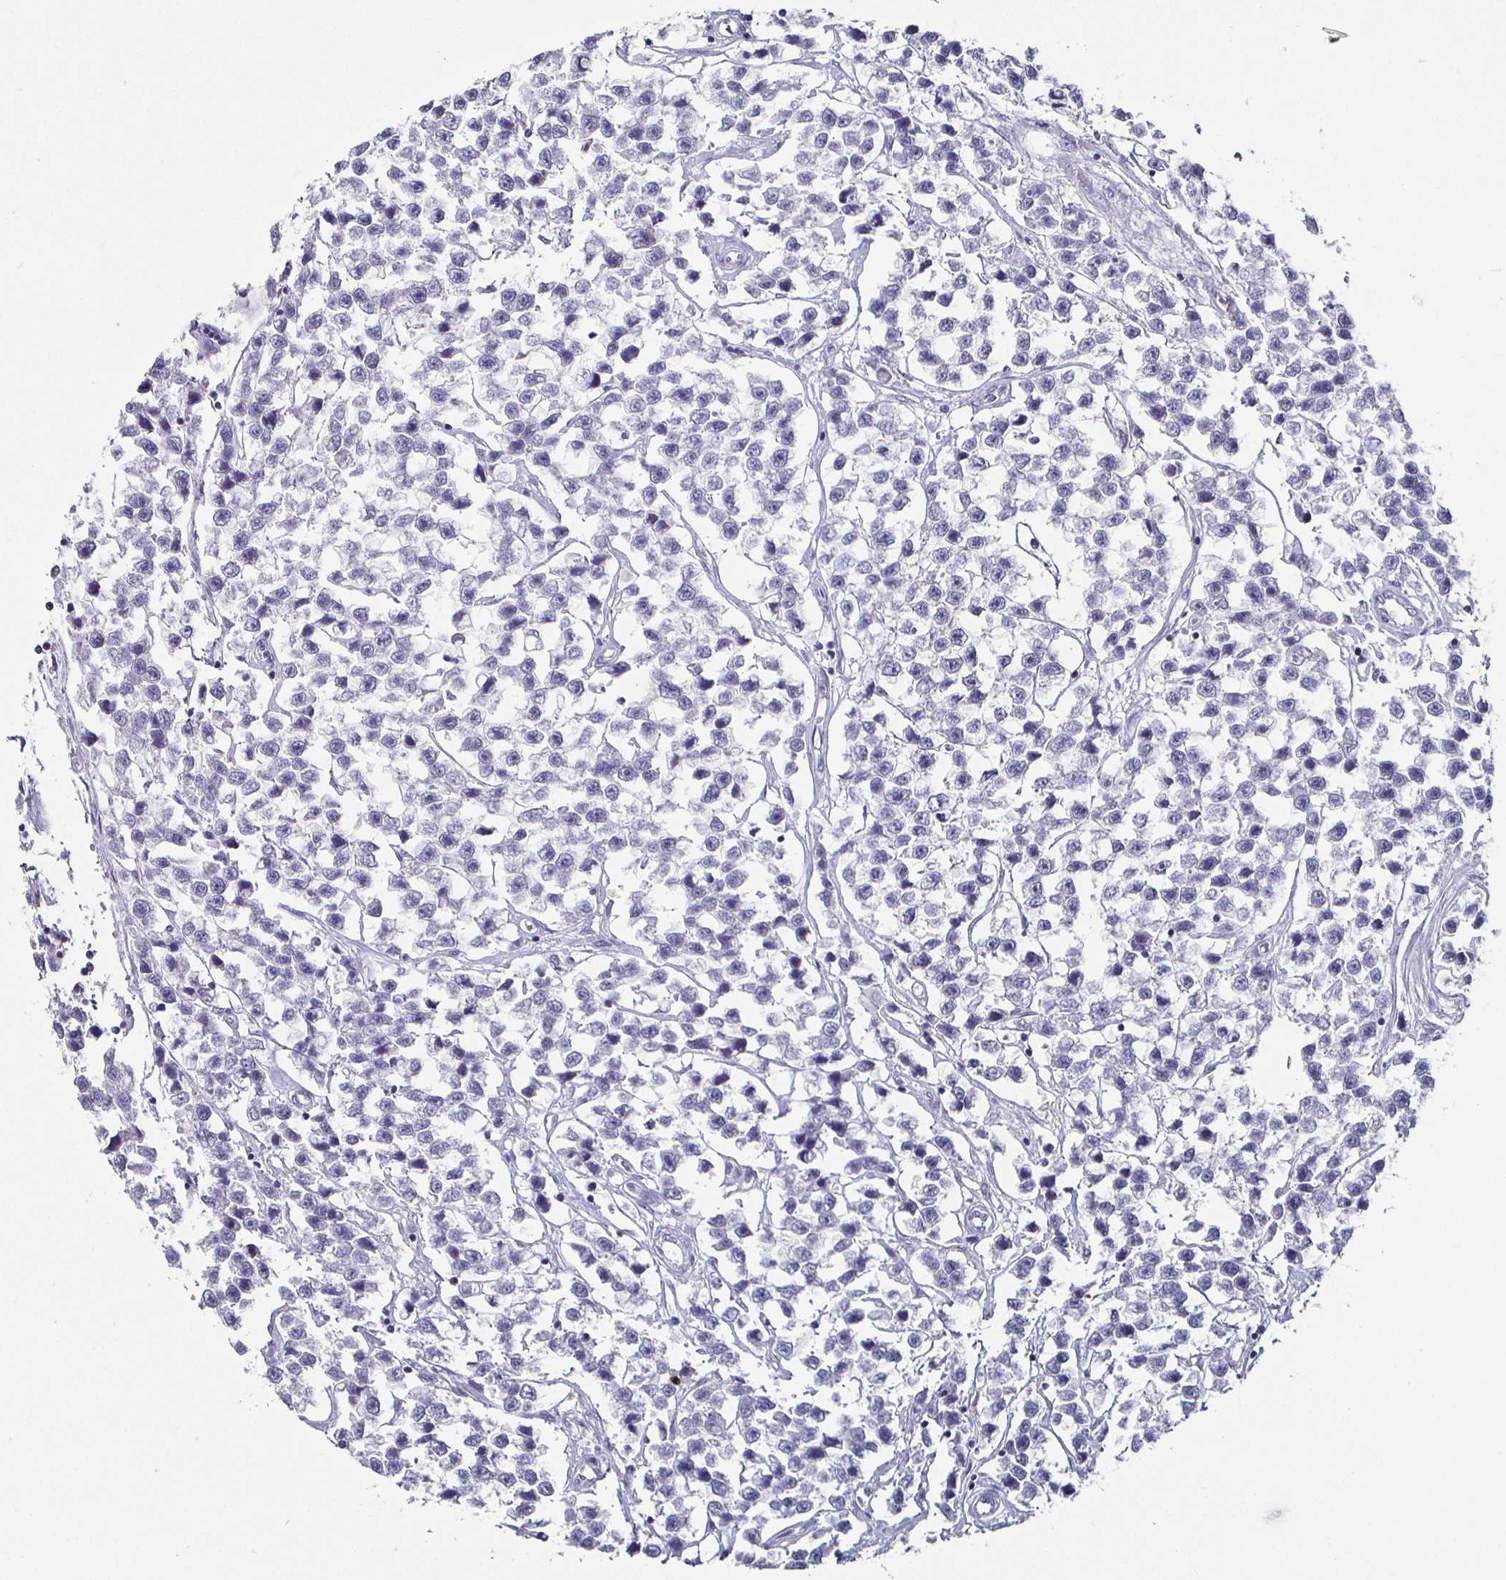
{"staining": {"intensity": "negative", "quantity": "none", "location": "none"}, "tissue": "testis cancer", "cell_type": "Tumor cells", "image_type": "cancer", "snomed": [{"axis": "morphology", "description": "Seminoma, NOS"}, {"axis": "topography", "description": "Testis"}], "caption": "Immunohistochemistry (IHC) micrograph of neoplastic tissue: testis cancer stained with DAB (3,3'-diaminobenzidine) demonstrates no significant protein staining in tumor cells.", "gene": "RUNX2", "patient": {"sex": "male", "age": 26}}